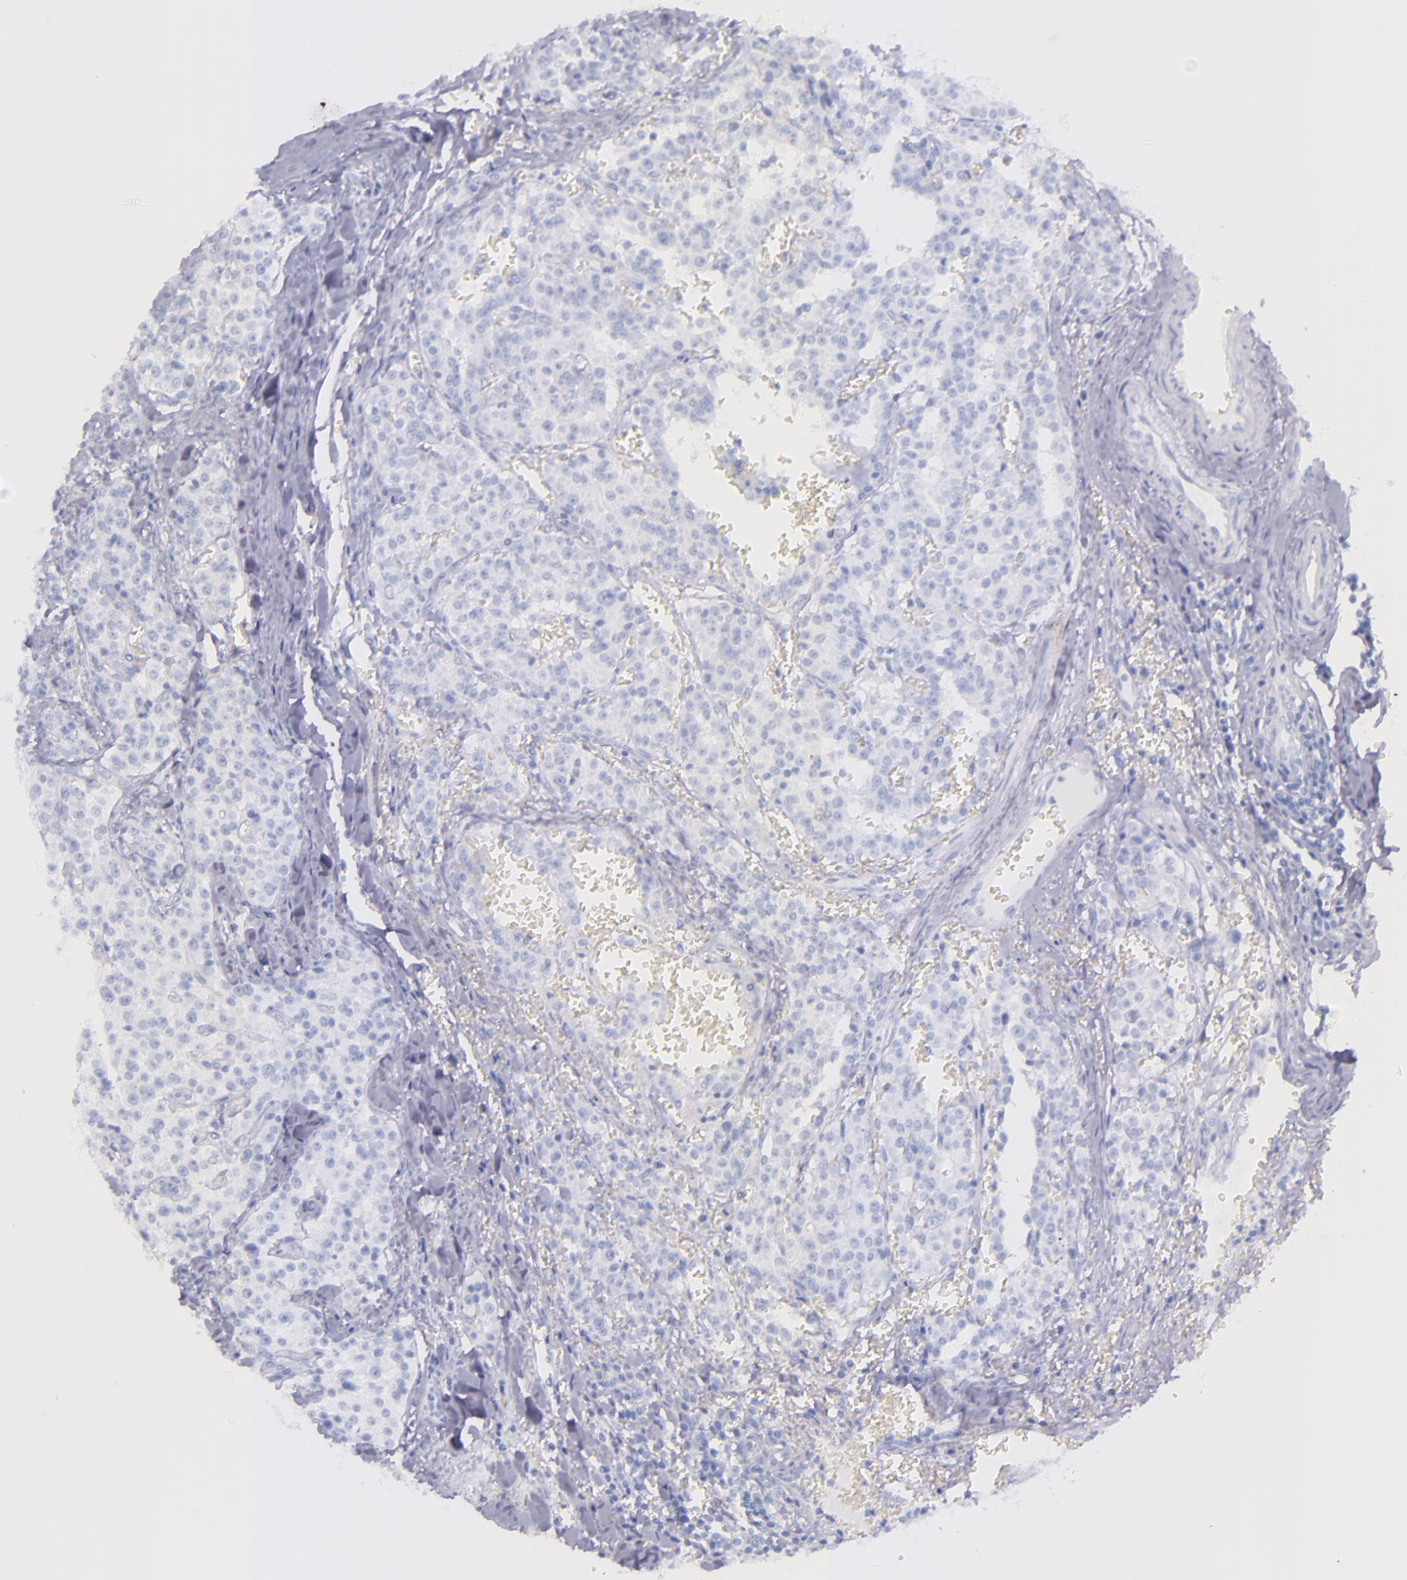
{"staining": {"intensity": "negative", "quantity": "none", "location": "none"}, "tissue": "carcinoid", "cell_type": "Tumor cells", "image_type": "cancer", "snomed": [{"axis": "morphology", "description": "Carcinoid, malignant, NOS"}, {"axis": "topography", "description": "Stomach"}], "caption": "Immunohistochemistry of human carcinoid shows no positivity in tumor cells.", "gene": "SFTPA2", "patient": {"sex": "female", "age": 76}}